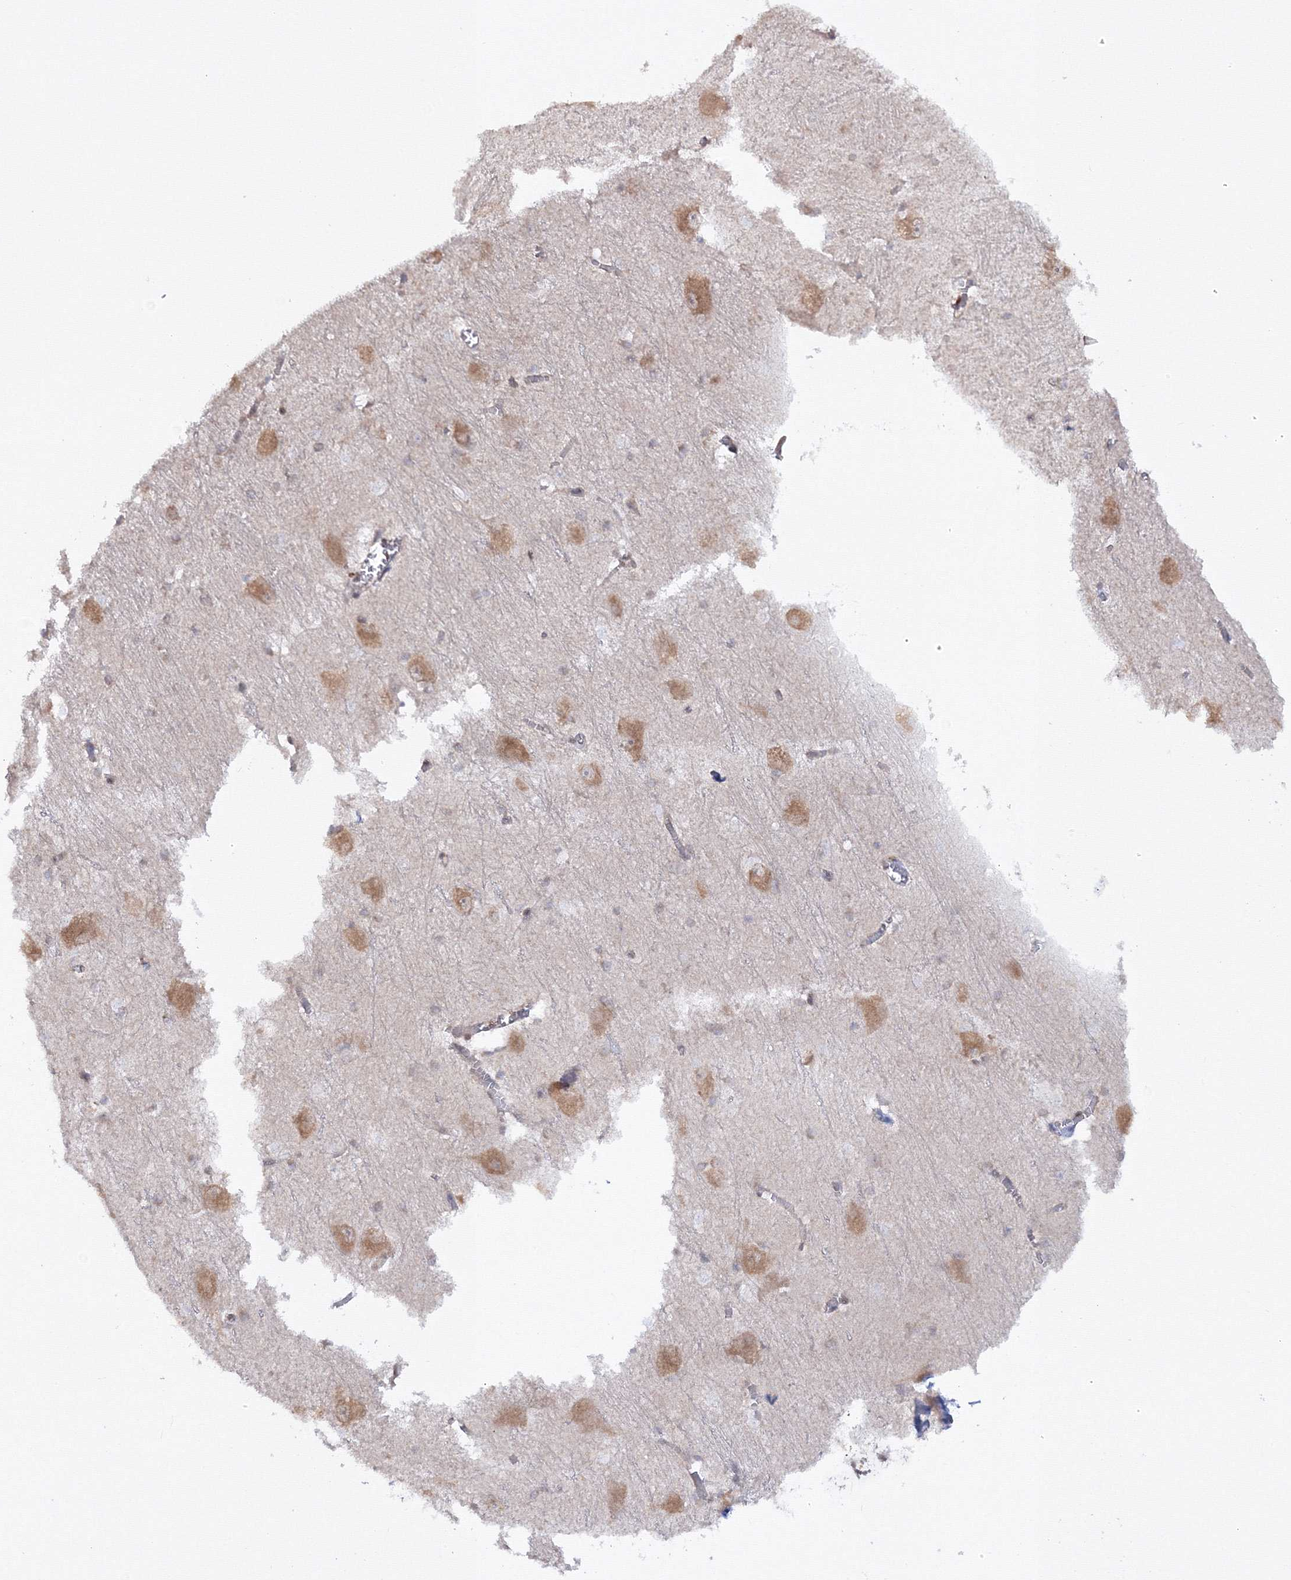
{"staining": {"intensity": "weak", "quantity": "<25%", "location": "cytoplasmic/membranous,nuclear"}, "tissue": "caudate", "cell_type": "Glial cells", "image_type": "normal", "snomed": [{"axis": "morphology", "description": "Normal tissue, NOS"}, {"axis": "topography", "description": "Lateral ventricle wall"}], "caption": "IHC image of normal caudate: caudate stained with DAB demonstrates no significant protein positivity in glial cells. (Stains: DAB (3,3'-diaminobenzidine) immunohistochemistry (IHC) with hematoxylin counter stain, Microscopy: brightfield microscopy at high magnification).", "gene": "ZFAND6", "patient": {"sex": "male", "age": 37}}